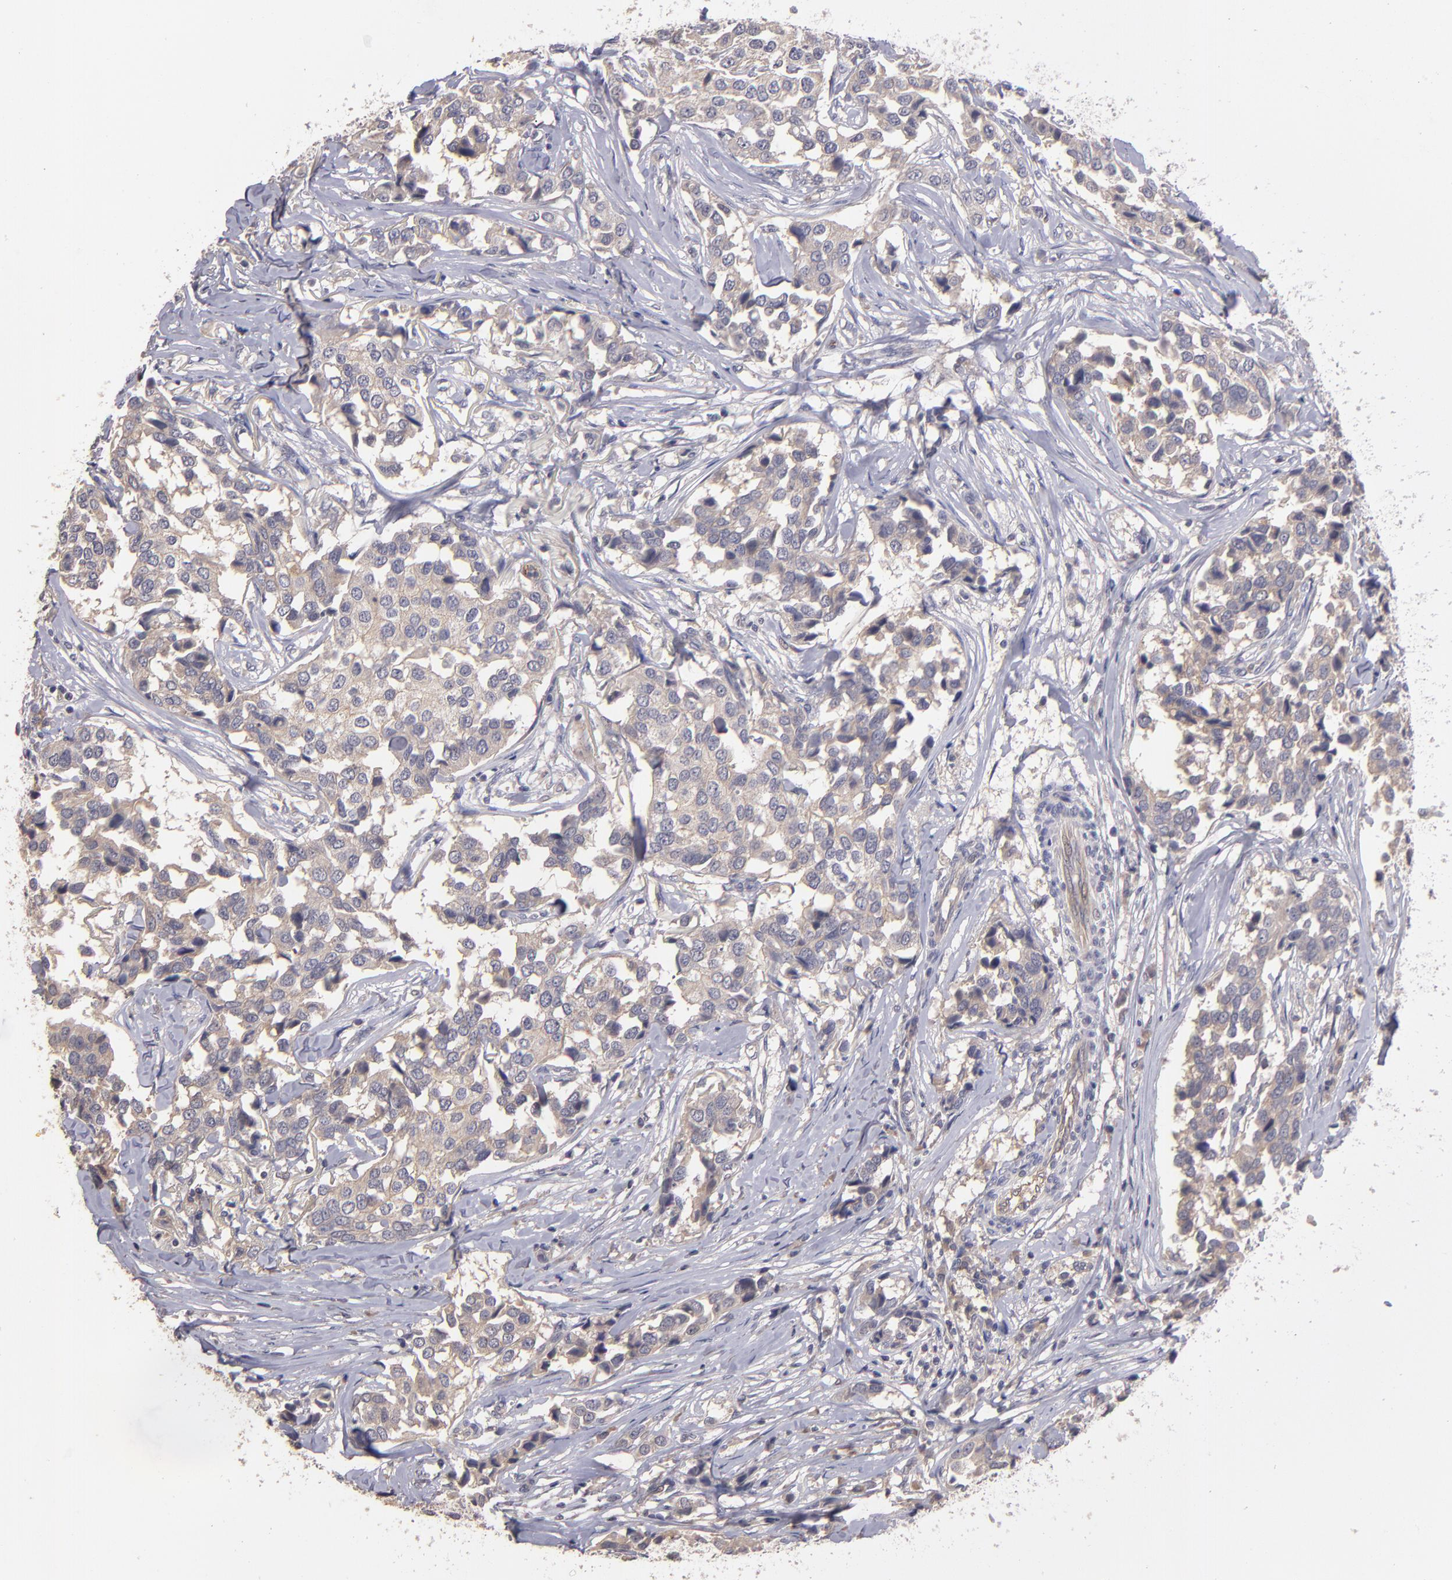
{"staining": {"intensity": "weak", "quantity": "25%-75%", "location": "cytoplasmic/membranous"}, "tissue": "breast cancer", "cell_type": "Tumor cells", "image_type": "cancer", "snomed": [{"axis": "morphology", "description": "Duct carcinoma"}, {"axis": "topography", "description": "Breast"}], "caption": "Invasive ductal carcinoma (breast) was stained to show a protein in brown. There is low levels of weak cytoplasmic/membranous expression in approximately 25%-75% of tumor cells.", "gene": "GNAZ", "patient": {"sex": "female", "age": 80}}